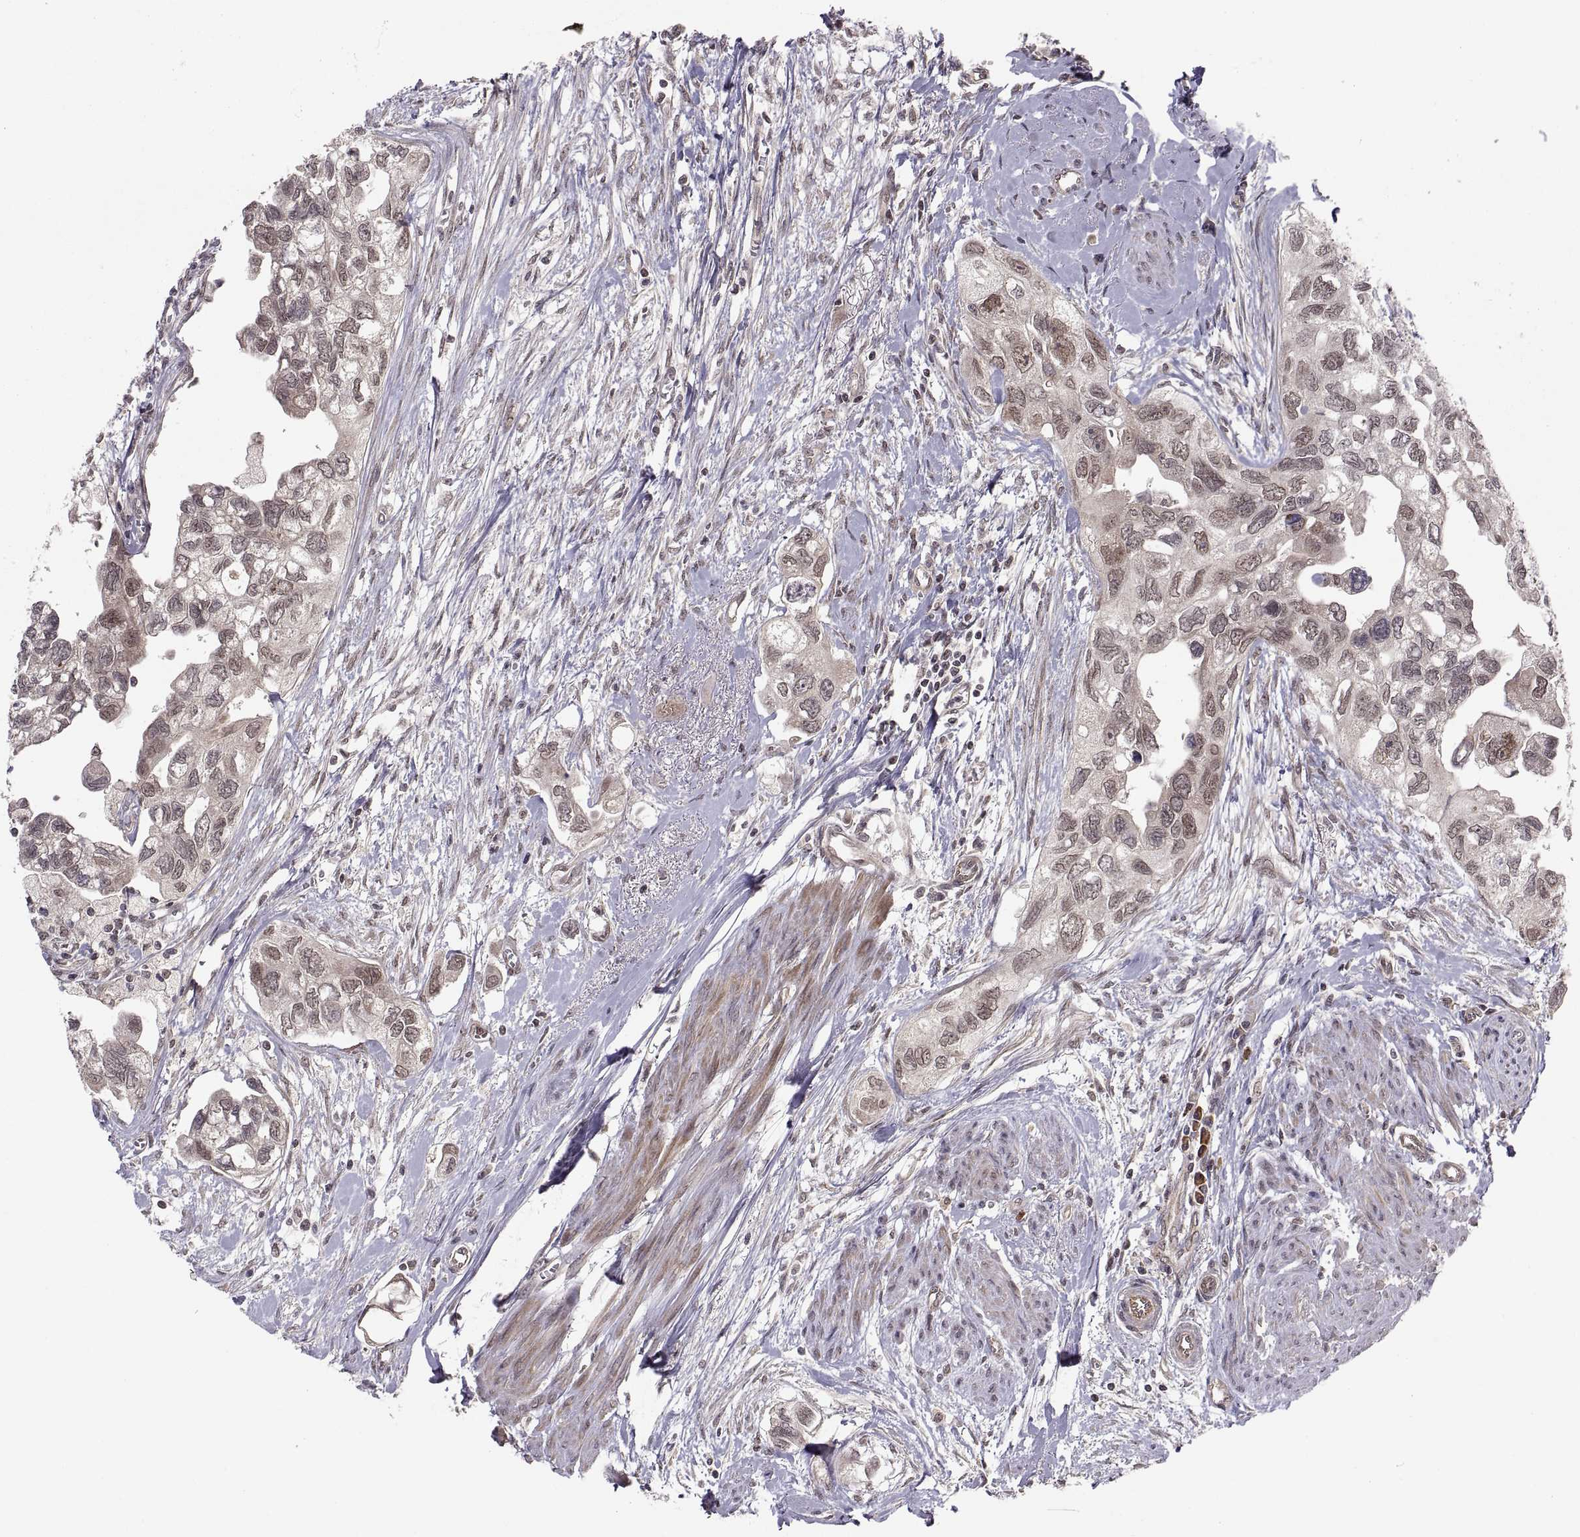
{"staining": {"intensity": "weak", "quantity": ">75%", "location": "cytoplasmic/membranous"}, "tissue": "urothelial cancer", "cell_type": "Tumor cells", "image_type": "cancer", "snomed": [{"axis": "morphology", "description": "Urothelial carcinoma, High grade"}, {"axis": "topography", "description": "Urinary bladder"}], "caption": "Protein staining by immunohistochemistry displays weak cytoplasmic/membranous positivity in approximately >75% of tumor cells in urothelial carcinoma (high-grade).", "gene": "ABL2", "patient": {"sex": "male", "age": 59}}